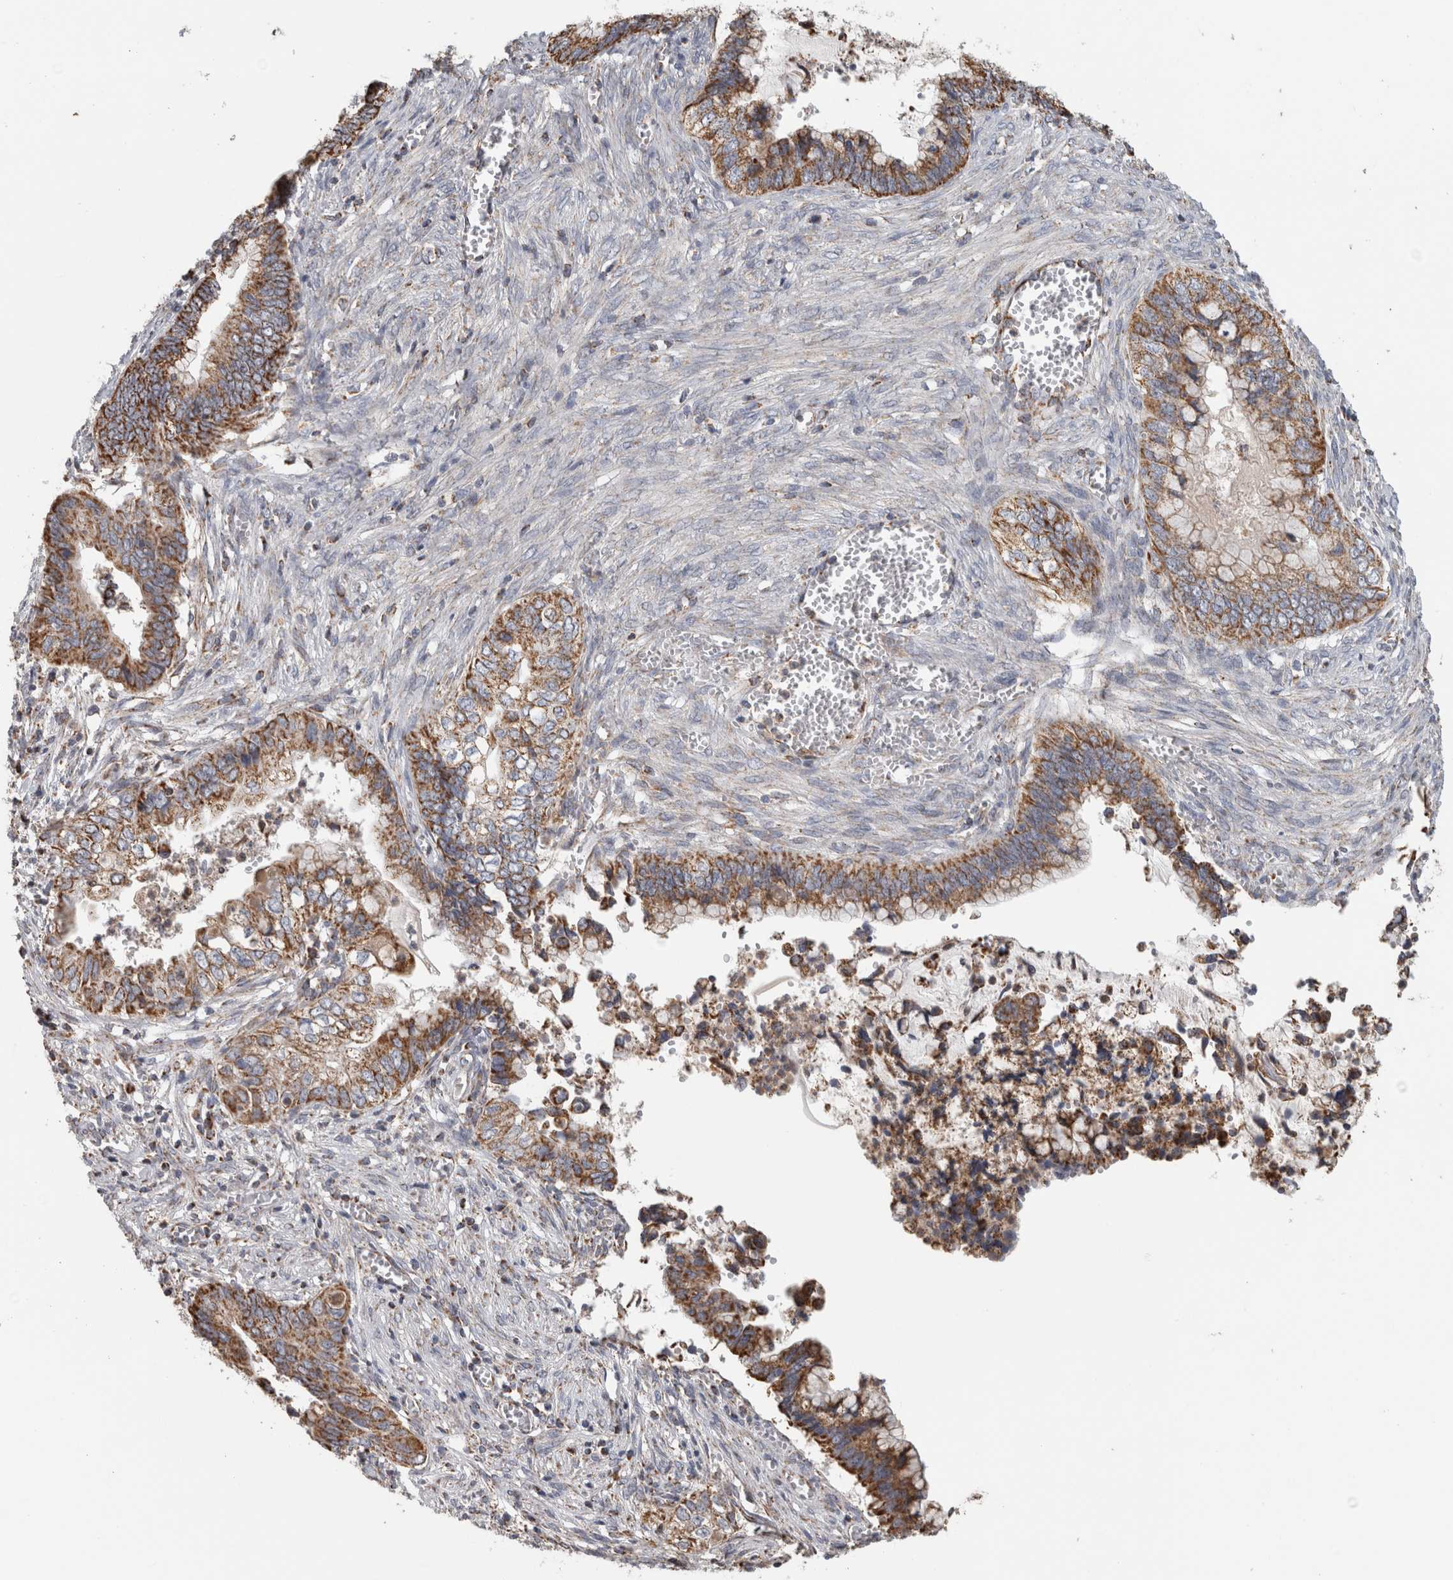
{"staining": {"intensity": "strong", "quantity": ">75%", "location": "cytoplasmic/membranous"}, "tissue": "cervical cancer", "cell_type": "Tumor cells", "image_type": "cancer", "snomed": [{"axis": "morphology", "description": "Adenocarcinoma, NOS"}, {"axis": "topography", "description": "Cervix"}], "caption": "Immunohistochemistry (IHC) staining of adenocarcinoma (cervical), which shows high levels of strong cytoplasmic/membranous expression in approximately >75% of tumor cells indicating strong cytoplasmic/membranous protein positivity. The staining was performed using DAB (brown) for protein detection and nuclei were counterstained in hematoxylin (blue).", "gene": "ST8SIA1", "patient": {"sex": "female", "age": 44}}